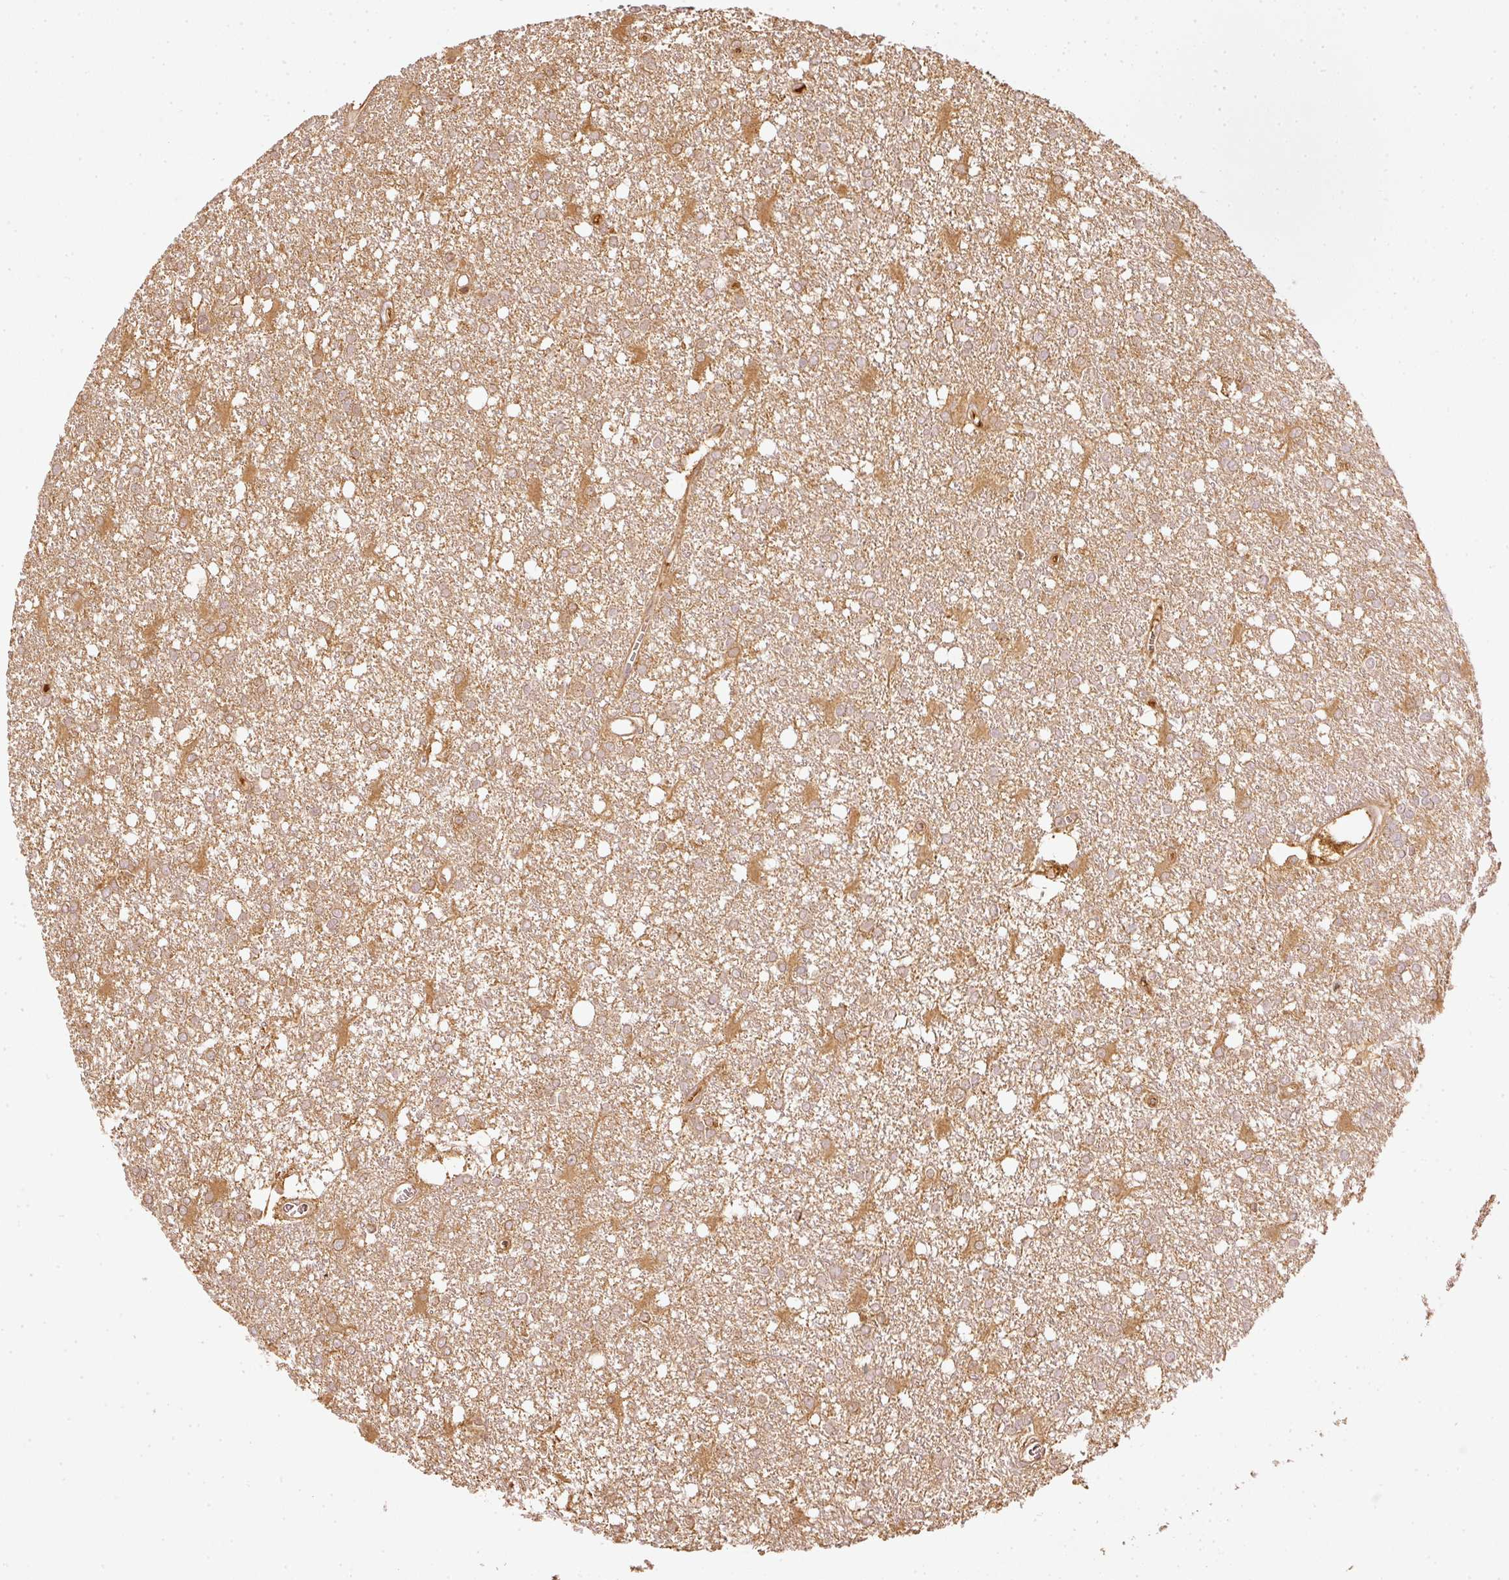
{"staining": {"intensity": "moderate", "quantity": ">75%", "location": "cytoplasmic/membranous"}, "tissue": "glioma", "cell_type": "Tumor cells", "image_type": "cancer", "snomed": [{"axis": "morphology", "description": "Glioma, malignant, High grade"}, {"axis": "topography", "description": "Brain"}], "caption": "Approximately >75% of tumor cells in human glioma demonstrate moderate cytoplasmic/membranous protein expression as visualized by brown immunohistochemical staining.", "gene": "EVL", "patient": {"sex": "male", "age": 48}}